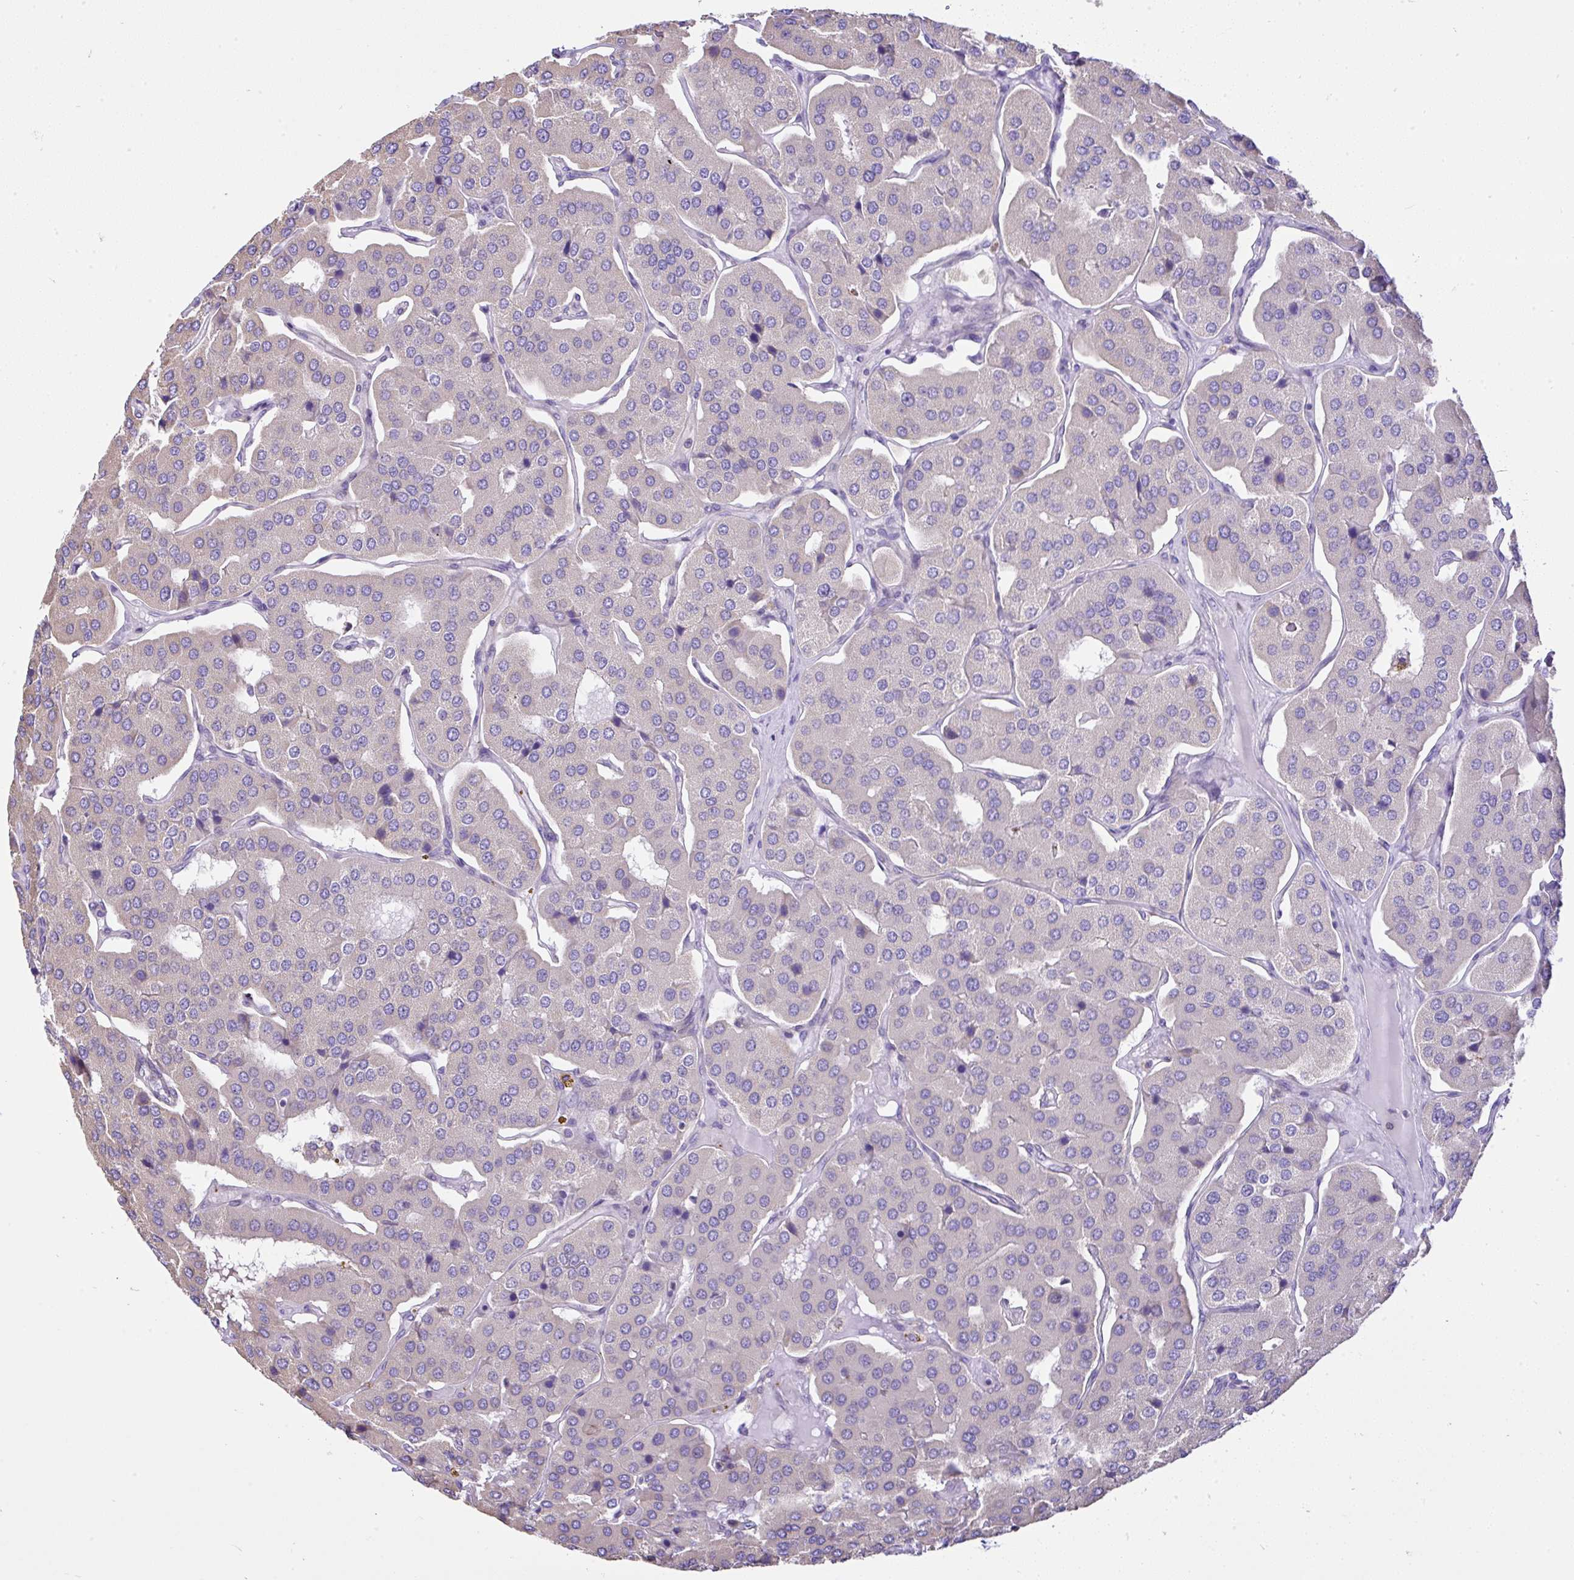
{"staining": {"intensity": "negative", "quantity": "none", "location": "none"}, "tissue": "parathyroid gland", "cell_type": "Glandular cells", "image_type": "normal", "snomed": [{"axis": "morphology", "description": "Normal tissue, NOS"}, {"axis": "morphology", "description": "Adenoma, NOS"}, {"axis": "topography", "description": "Parathyroid gland"}], "caption": "DAB (3,3'-diaminobenzidine) immunohistochemical staining of unremarkable parathyroid gland shows no significant expression in glandular cells.", "gene": "CCDC142", "patient": {"sex": "female", "age": 86}}